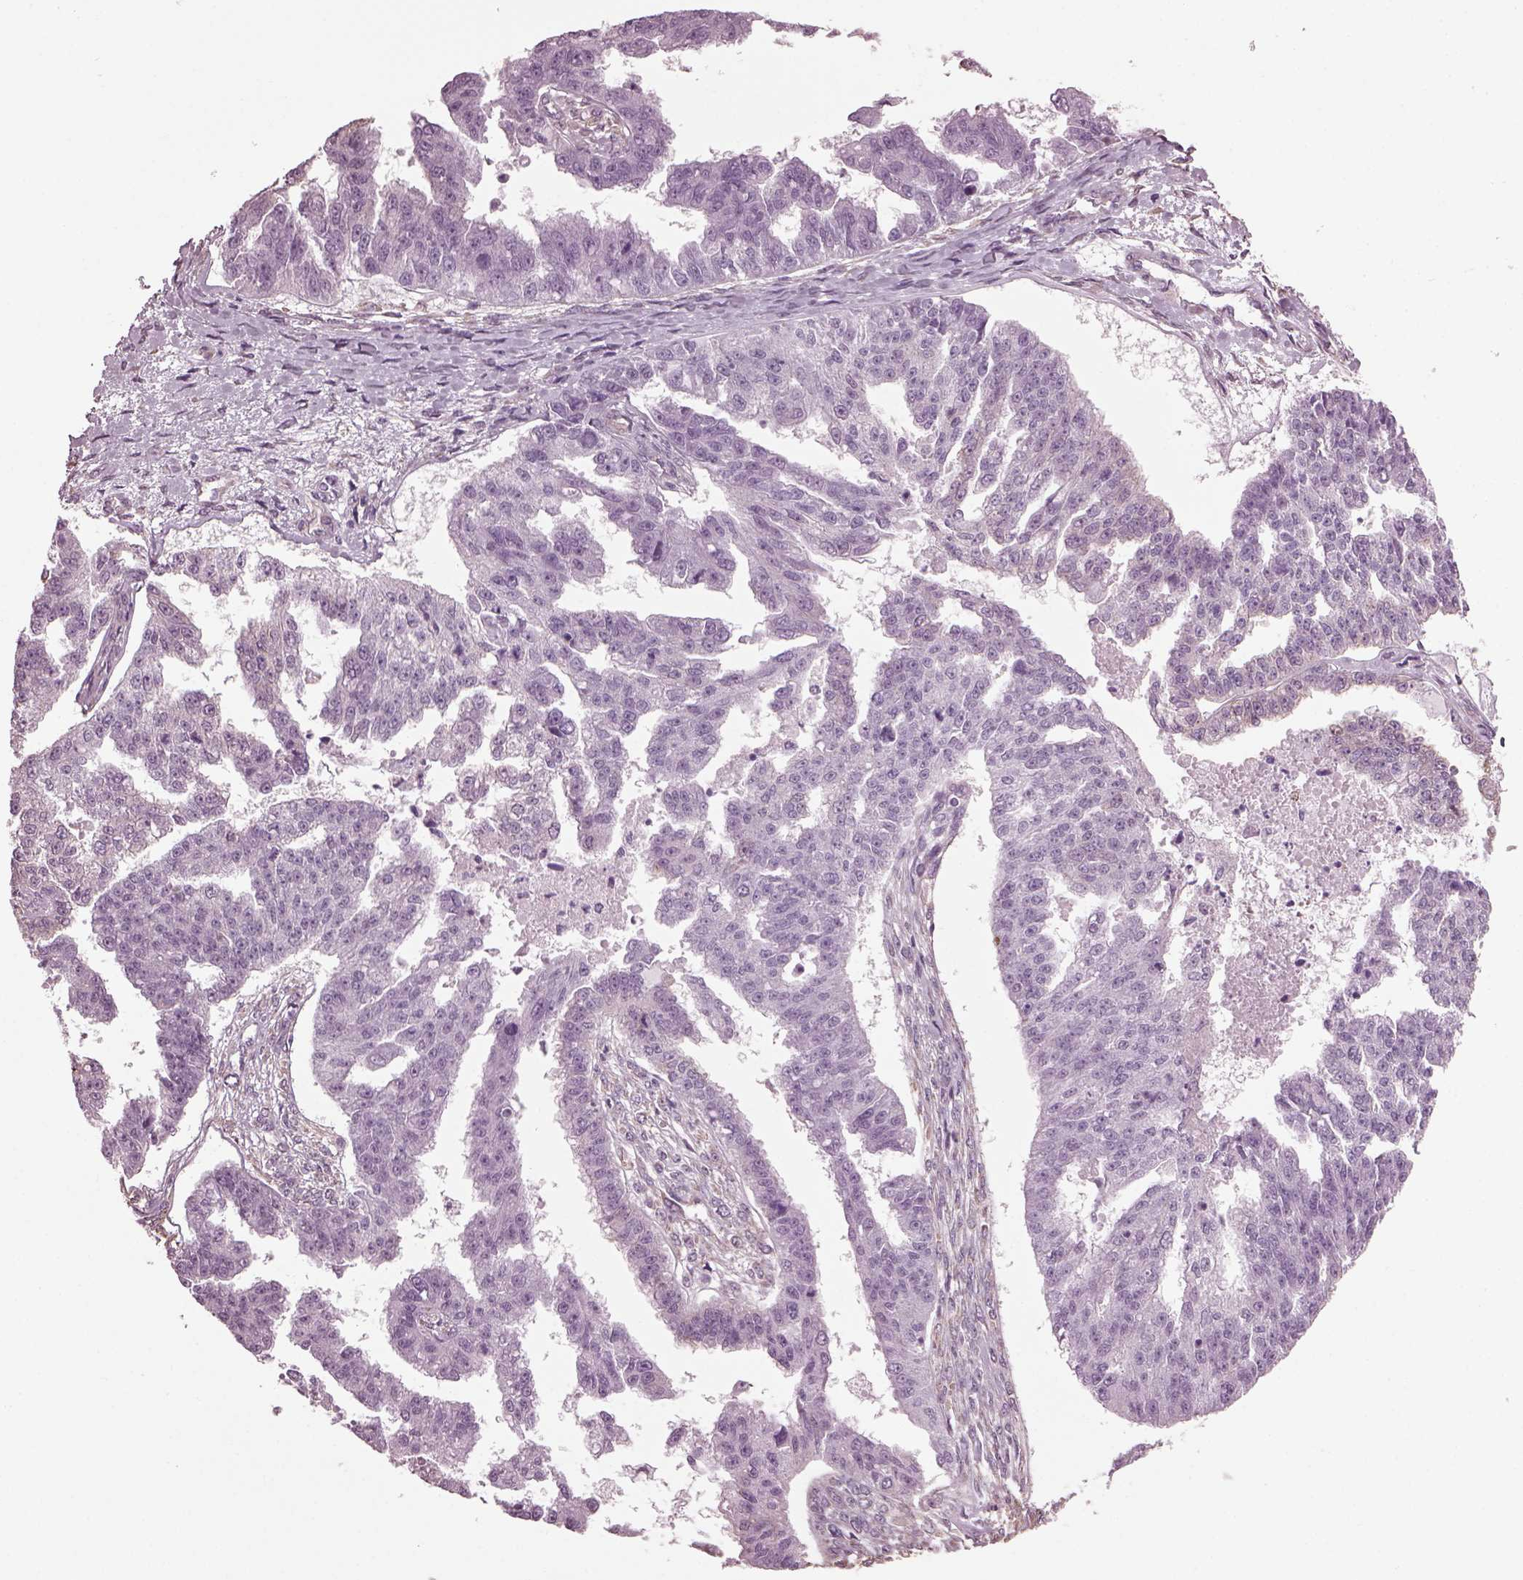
{"staining": {"intensity": "negative", "quantity": "none", "location": "none"}, "tissue": "ovarian cancer", "cell_type": "Tumor cells", "image_type": "cancer", "snomed": [{"axis": "morphology", "description": "Cystadenocarcinoma, serous, NOS"}, {"axis": "topography", "description": "Ovary"}], "caption": "High magnification brightfield microscopy of serous cystadenocarcinoma (ovarian) stained with DAB (3,3'-diaminobenzidine) (brown) and counterstained with hematoxylin (blue): tumor cells show no significant positivity.", "gene": "CABP5", "patient": {"sex": "female", "age": 58}}